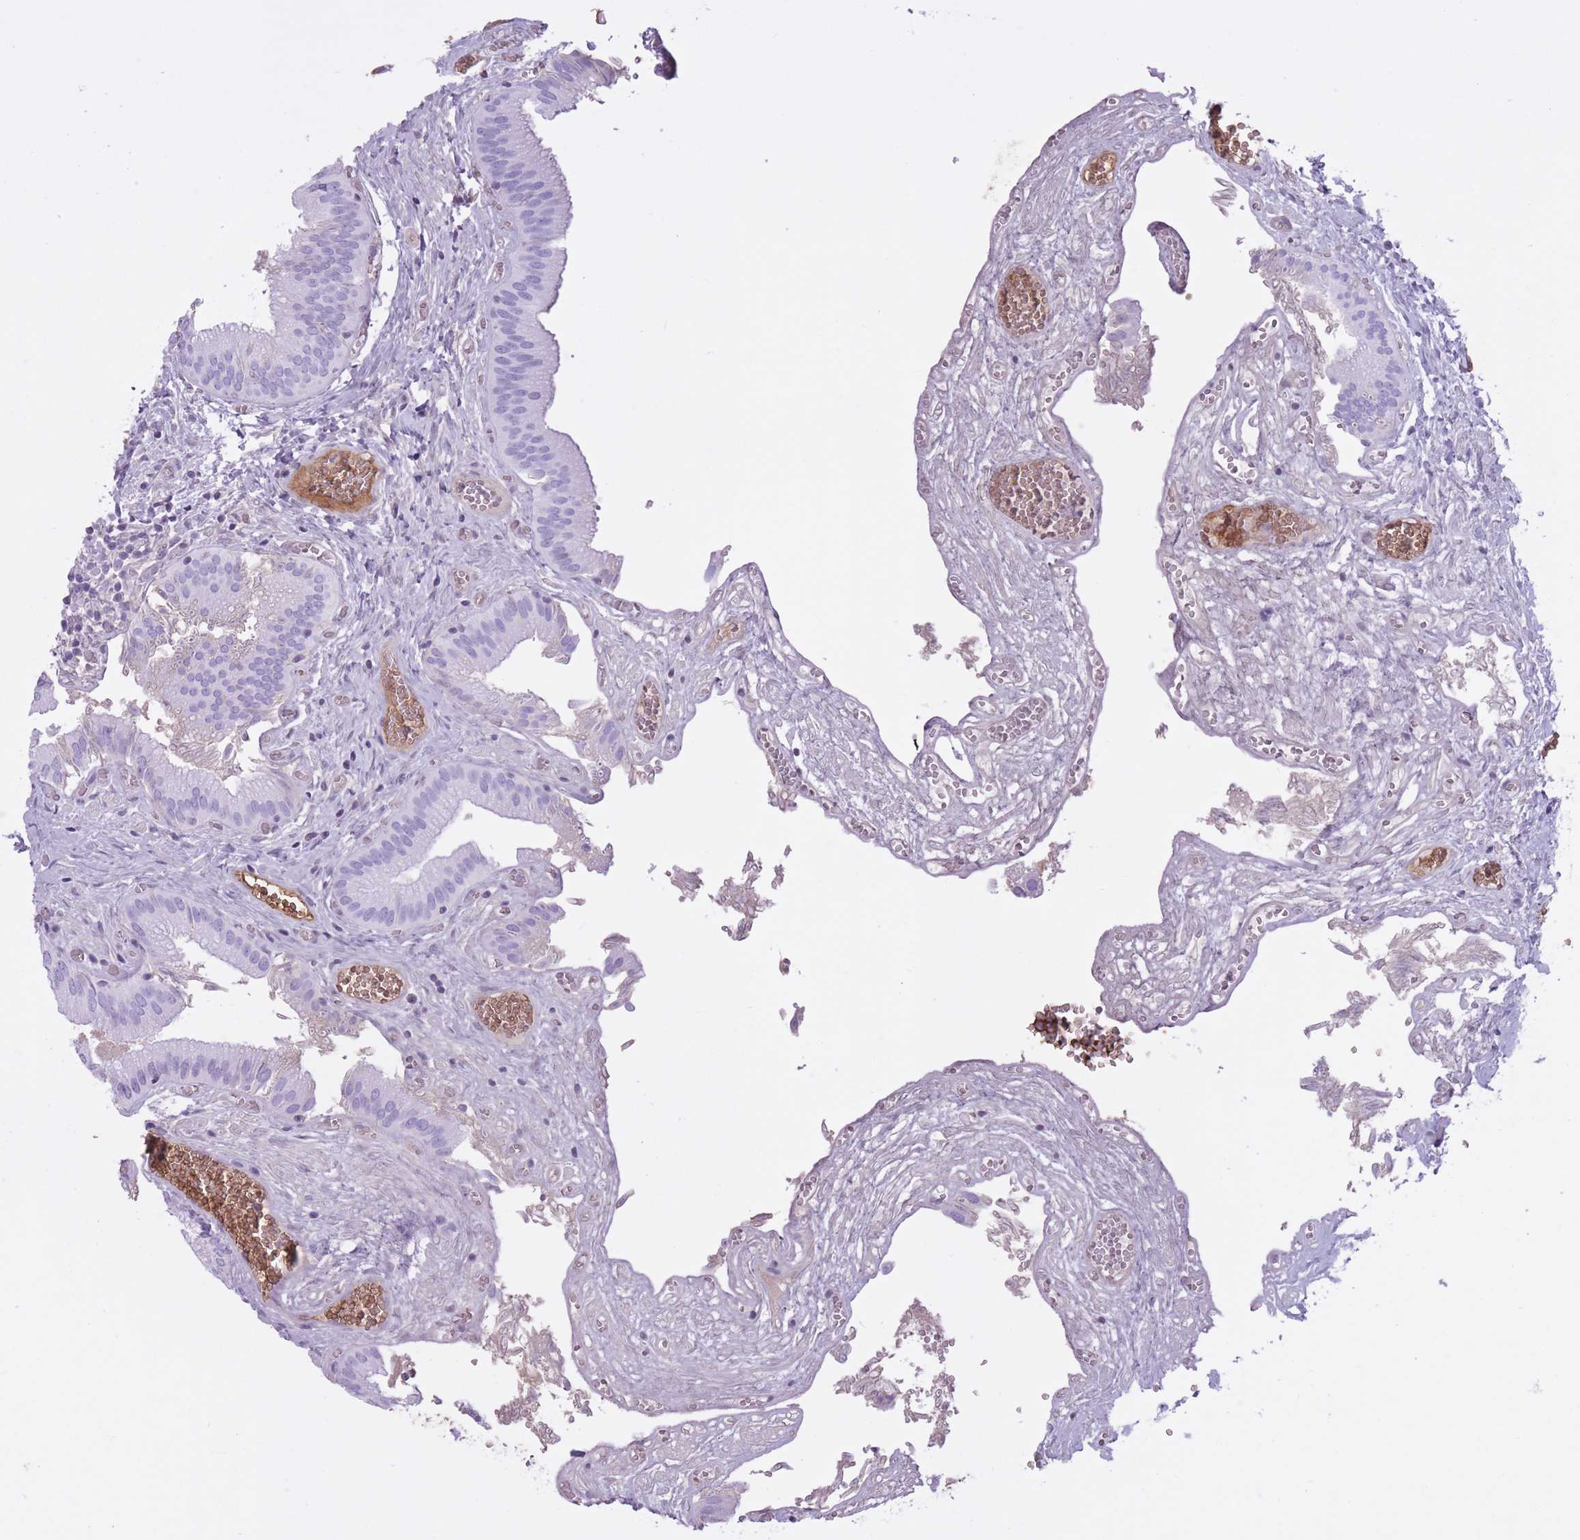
{"staining": {"intensity": "negative", "quantity": "none", "location": "none"}, "tissue": "gallbladder", "cell_type": "Glandular cells", "image_type": "normal", "snomed": [{"axis": "morphology", "description": "Normal tissue, NOS"}, {"axis": "topography", "description": "Gallbladder"}, {"axis": "topography", "description": "Peripheral nerve tissue"}], "caption": "This is an IHC histopathology image of unremarkable human gallbladder. There is no staining in glandular cells.", "gene": "AP3S1", "patient": {"sex": "male", "age": 17}}